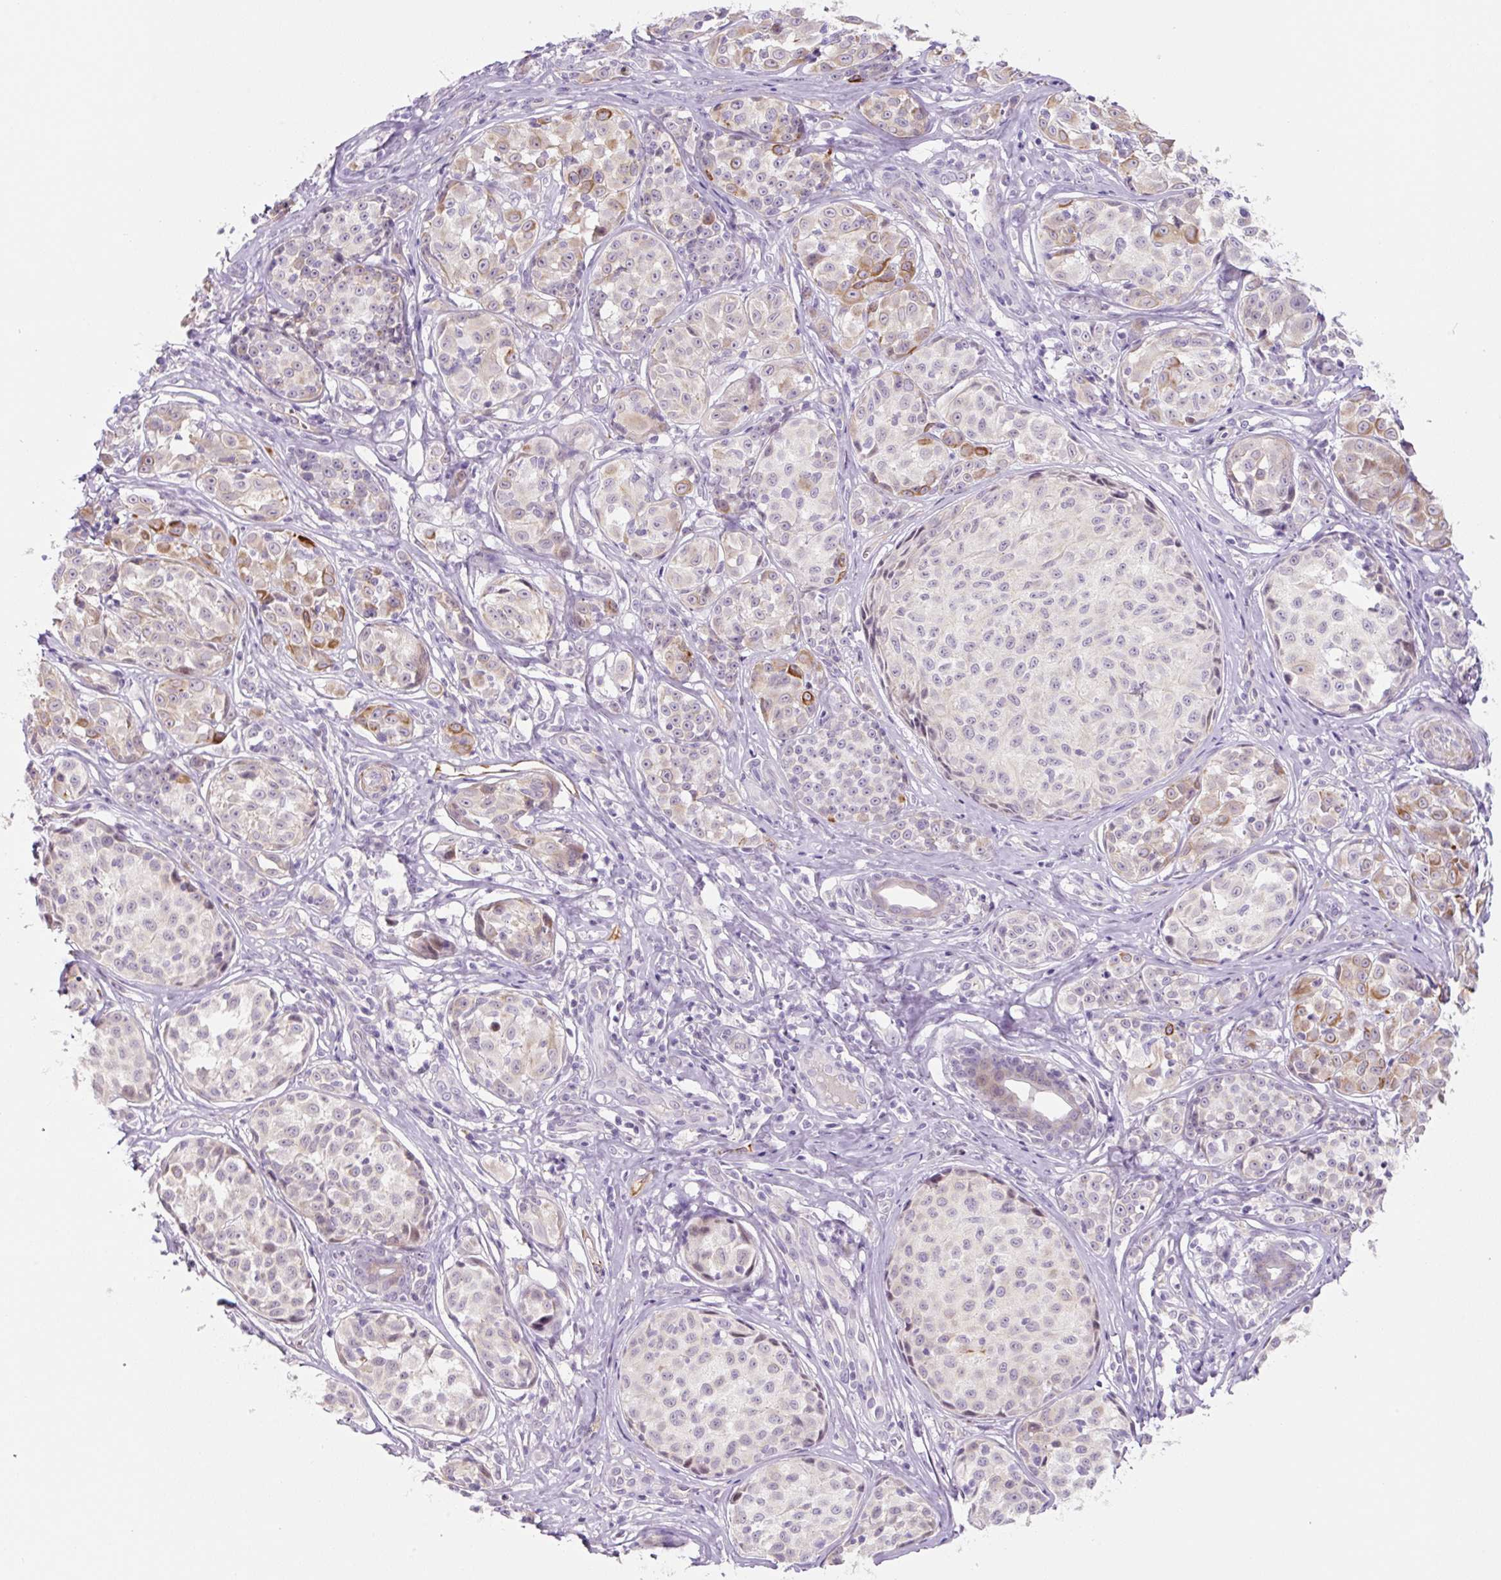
{"staining": {"intensity": "strong", "quantity": "<25%", "location": "cytoplasmic/membranous"}, "tissue": "melanoma", "cell_type": "Tumor cells", "image_type": "cancer", "snomed": [{"axis": "morphology", "description": "Malignant melanoma, NOS"}, {"axis": "topography", "description": "Skin"}], "caption": "Melanoma was stained to show a protein in brown. There is medium levels of strong cytoplasmic/membranous expression in approximately <25% of tumor cells. Immunohistochemistry stains the protein in brown and the nuclei are stained blue.", "gene": "CCL25", "patient": {"sex": "female", "age": 35}}